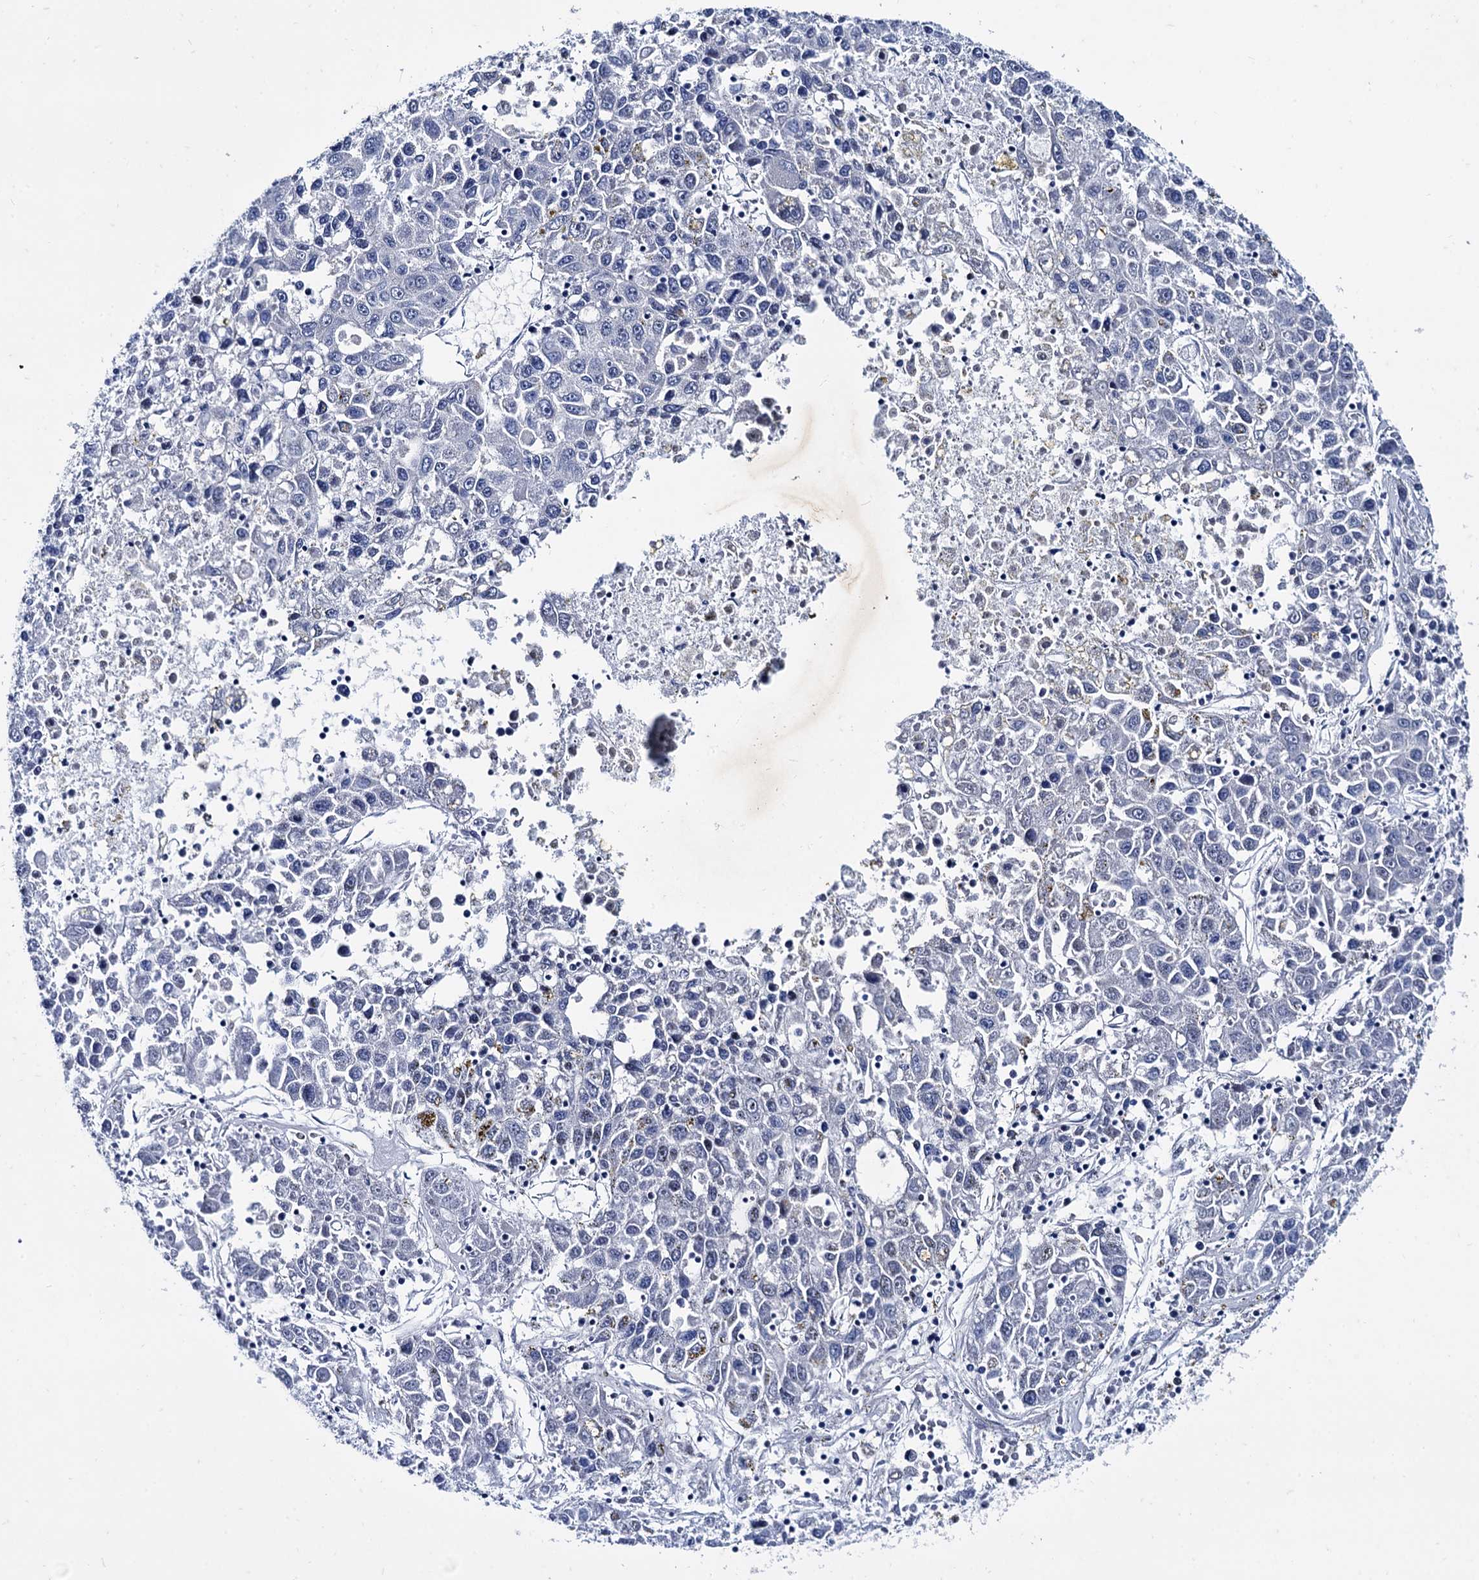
{"staining": {"intensity": "negative", "quantity": "none", "location": "none"}, "tissue": "liver cancer", "cell_type": "Tumor cells", "image_type": "cancer", "snomed": [{"axis": "morphology", "description": "Carcinoma, Hepatocellular, NOS"}, {"axis": "topography", "description": "Liver"}], "caption": "Immunohistochemistry (IHC) of human liver hepatocellular carcinoma reveals no positivity in tumor cells. The staining is performed using DAB (3,3'-diaminobenzidine) brown chromogen with nuclei counter-stained in using hematoxylin.", "gene": "TMEM72", "patient": {"sex": "male", "age": 49}}